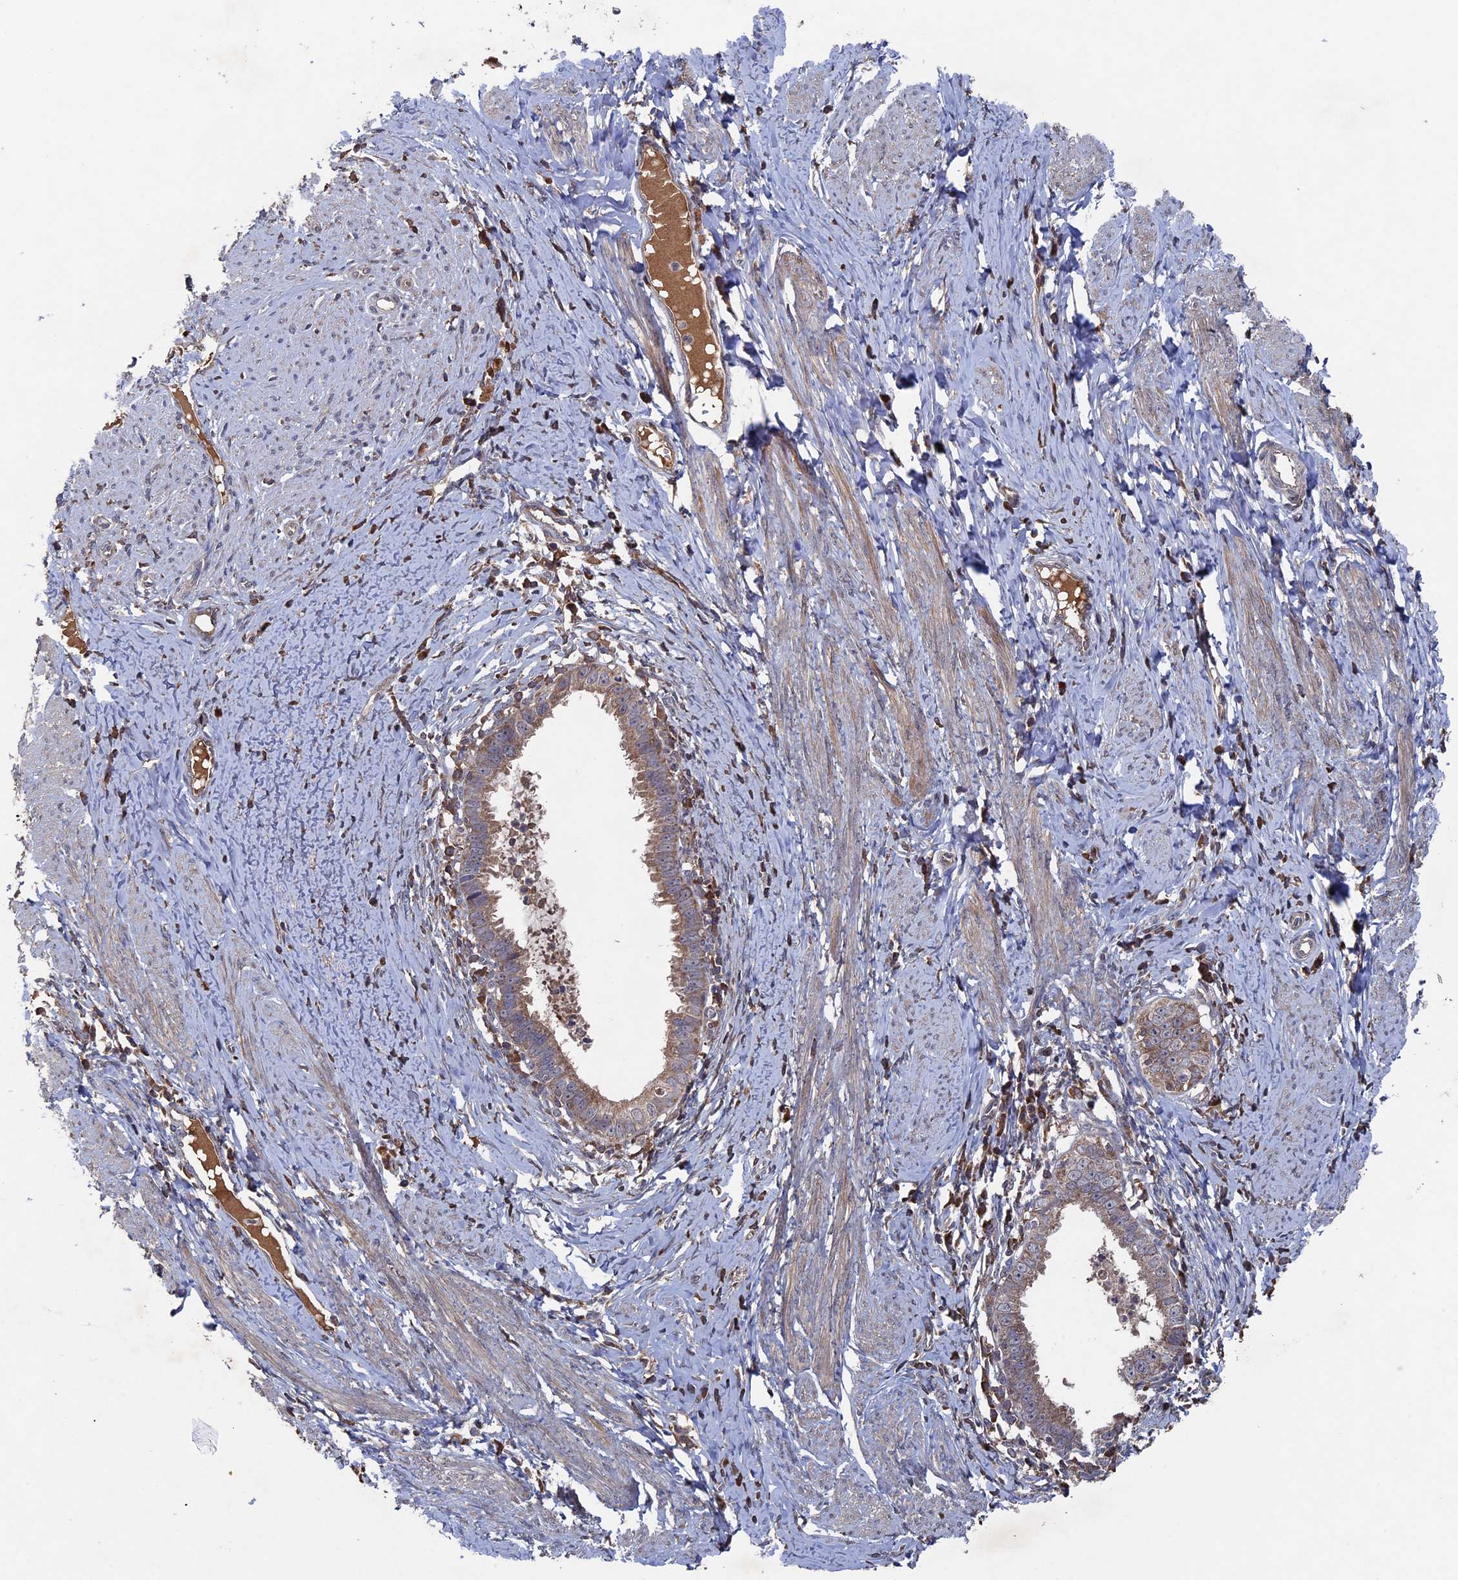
{"staining": {"intensity": "weak", "quantity": ">75%", "location": "cytoplasmic/membranous"}, "tissue": "cervical cancer", "cell_type": "Tumor cells", "image_type": "cancer", "snomed": [{"axis": "morphology", "description": "Adenocarcinoma, NOS"}, {"axis": "topography", "description": "Cervix"}], "caption": "IHC micrograph of neoplastic tissue: human cervical cancer stained using IHC exhibits low levels of weak protein expression localized specifically in the cytoplasmic/membranous of tumor cells, appearing as a cytoplasmic/membranous brown color.", "gene": "RAB15", "patient": {"sex": "female", "age": 36}}